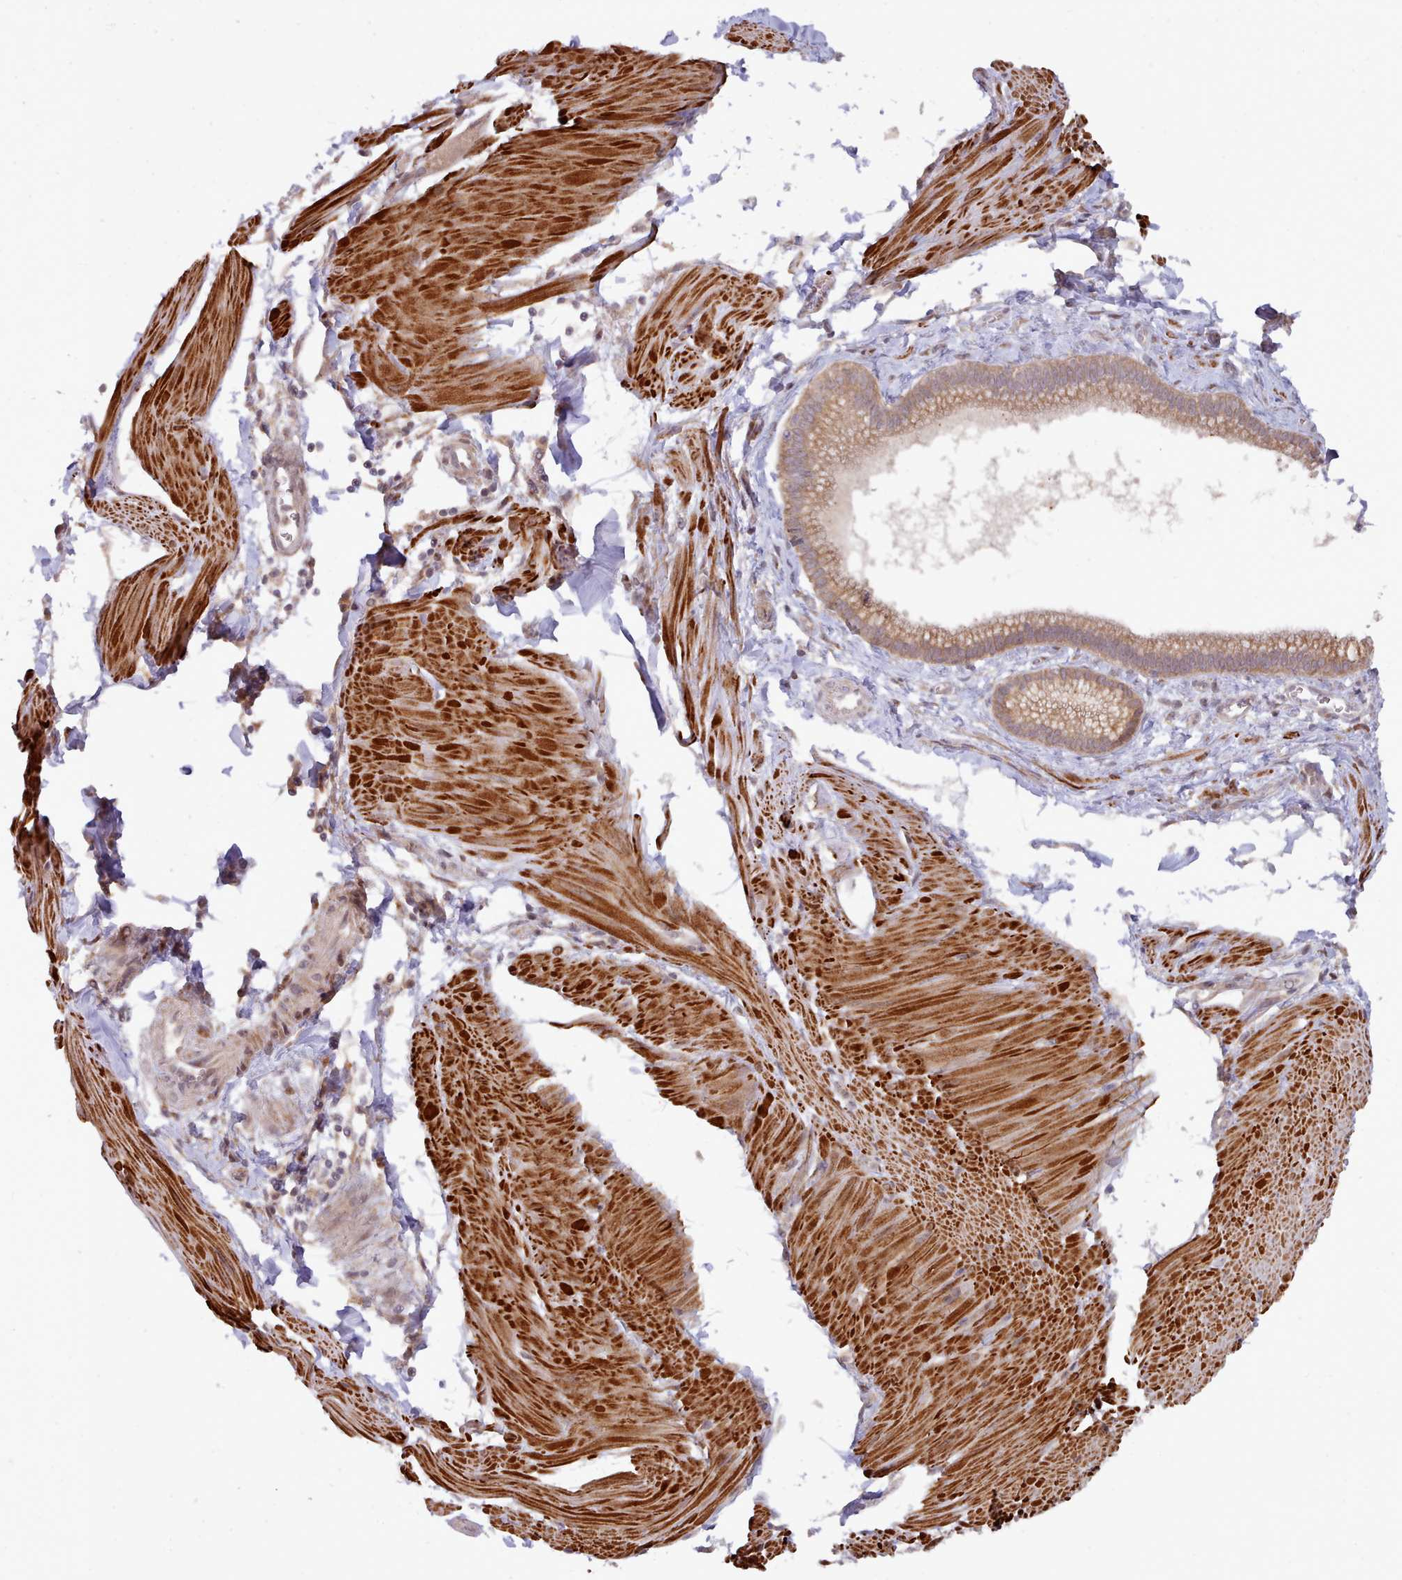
{"staining": {"intensity": "moderate", "quantity": "25%-75%", "location": "cytoplasmic/membranous"}, "tissue": "pancreatic cancer", "cell_type": "Tumor cells", "image_type": "cancer", "snomed": [{"axis": "morphology", "description": "Adenocarcinoma, NOS"}, {"axis": "topography", "description": "Pancreas"}], "caption": "Immunohistochemical staining of pancreatic adenocarcinoma shows medium levels of moderate cytoplasmic/membranous staining in about 25%-75% of tumor cells.", "gene": "TRIM26", "patient": {"sex": "male", "age": 78}}